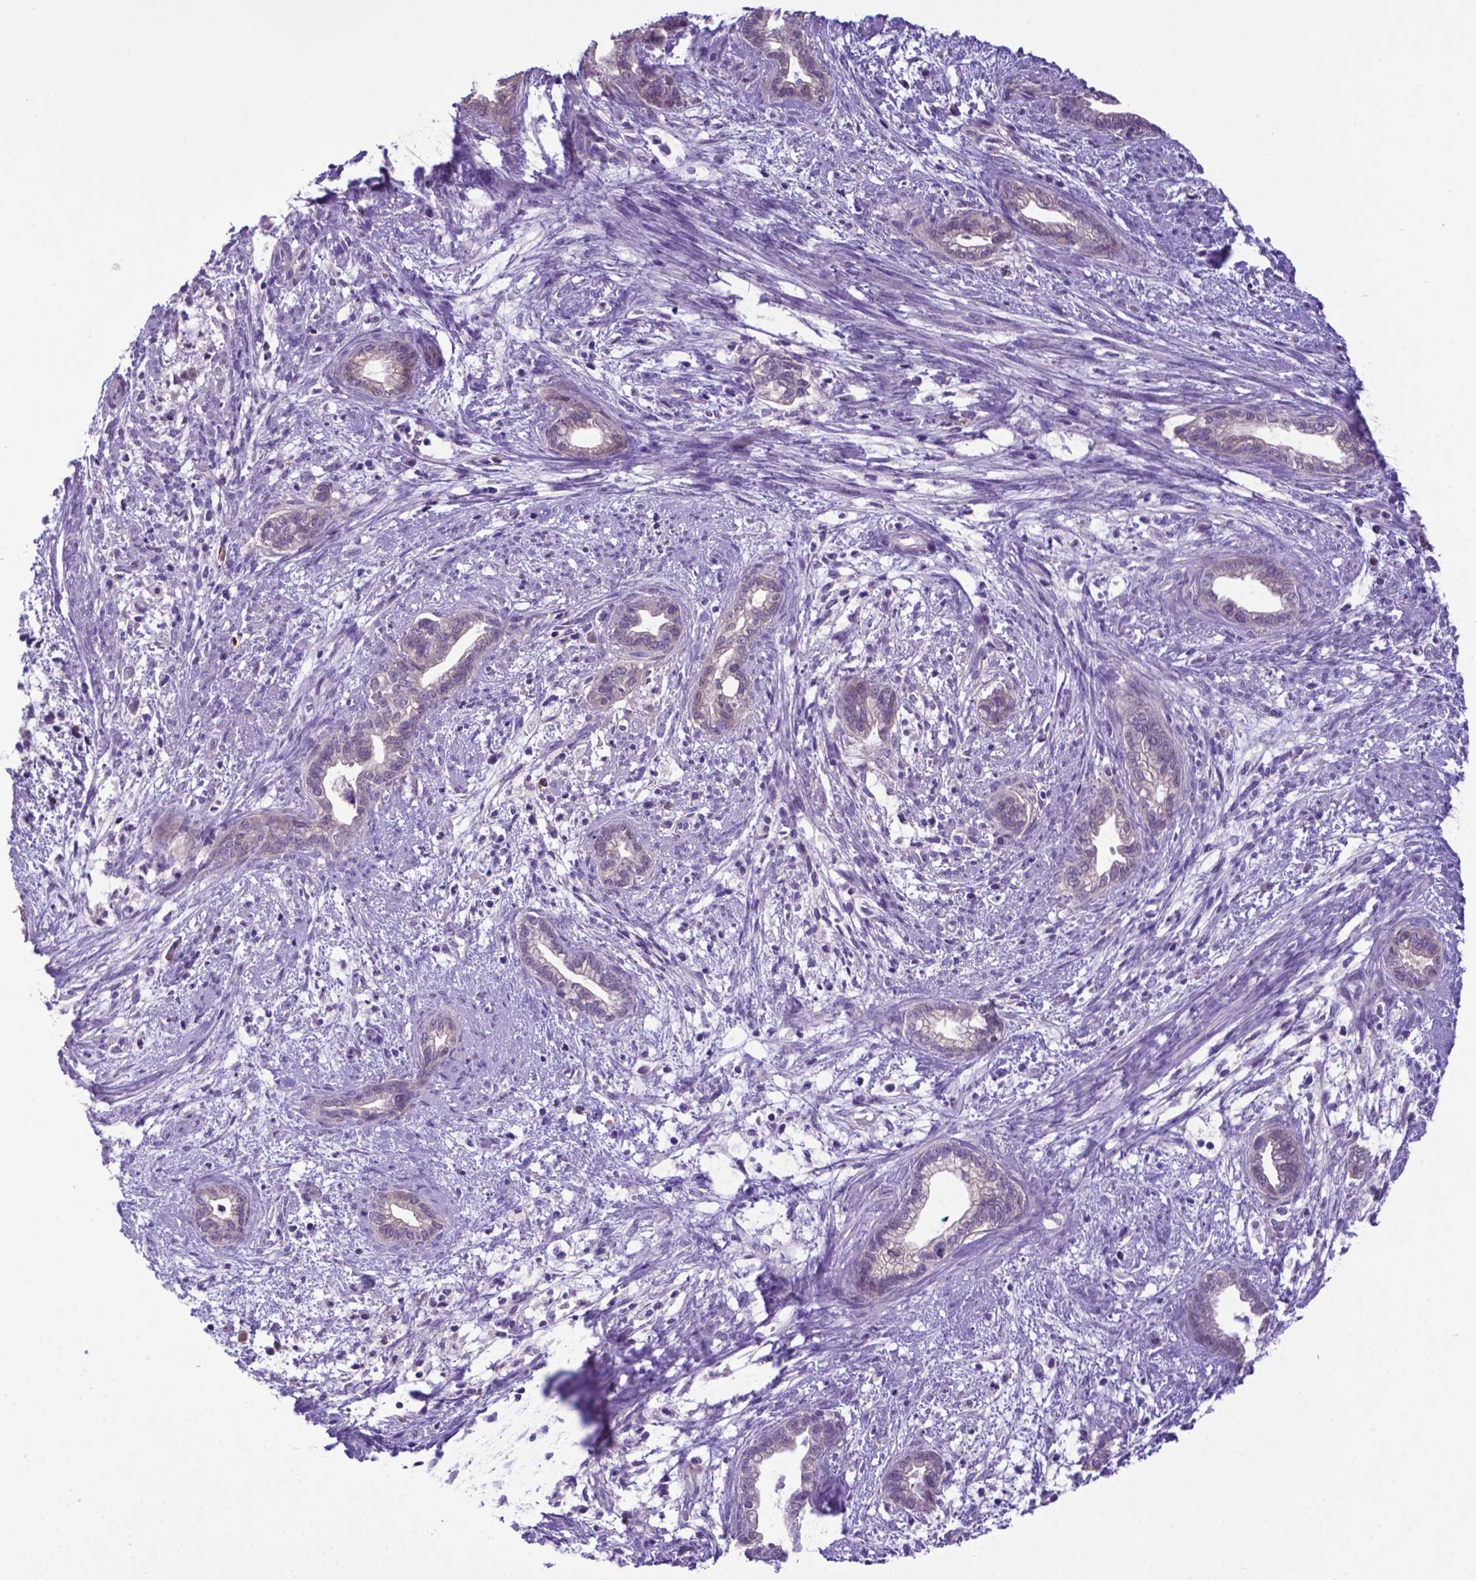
{"staining": {"intensity": "negative", "quantity": "none", "location": "none"}, "tissue": "cervical cancer", "cell_type": "Tumor cells", "image_type": "cancer", "snomed": [{"axis": "morphology", "description": "Adenocarcinoma, NOS"}, {"axis": "topography", "description": "Cervix"}], "caption": "The photomicrograph exhibits no staining of tumor cells in cervical cancer. (DAB immunohistochemistry (IHC) visualized using brightfield microscopy, high magnification).", "gene": "ADRA2B", "patient": {"sex": "female", "age": 62}}